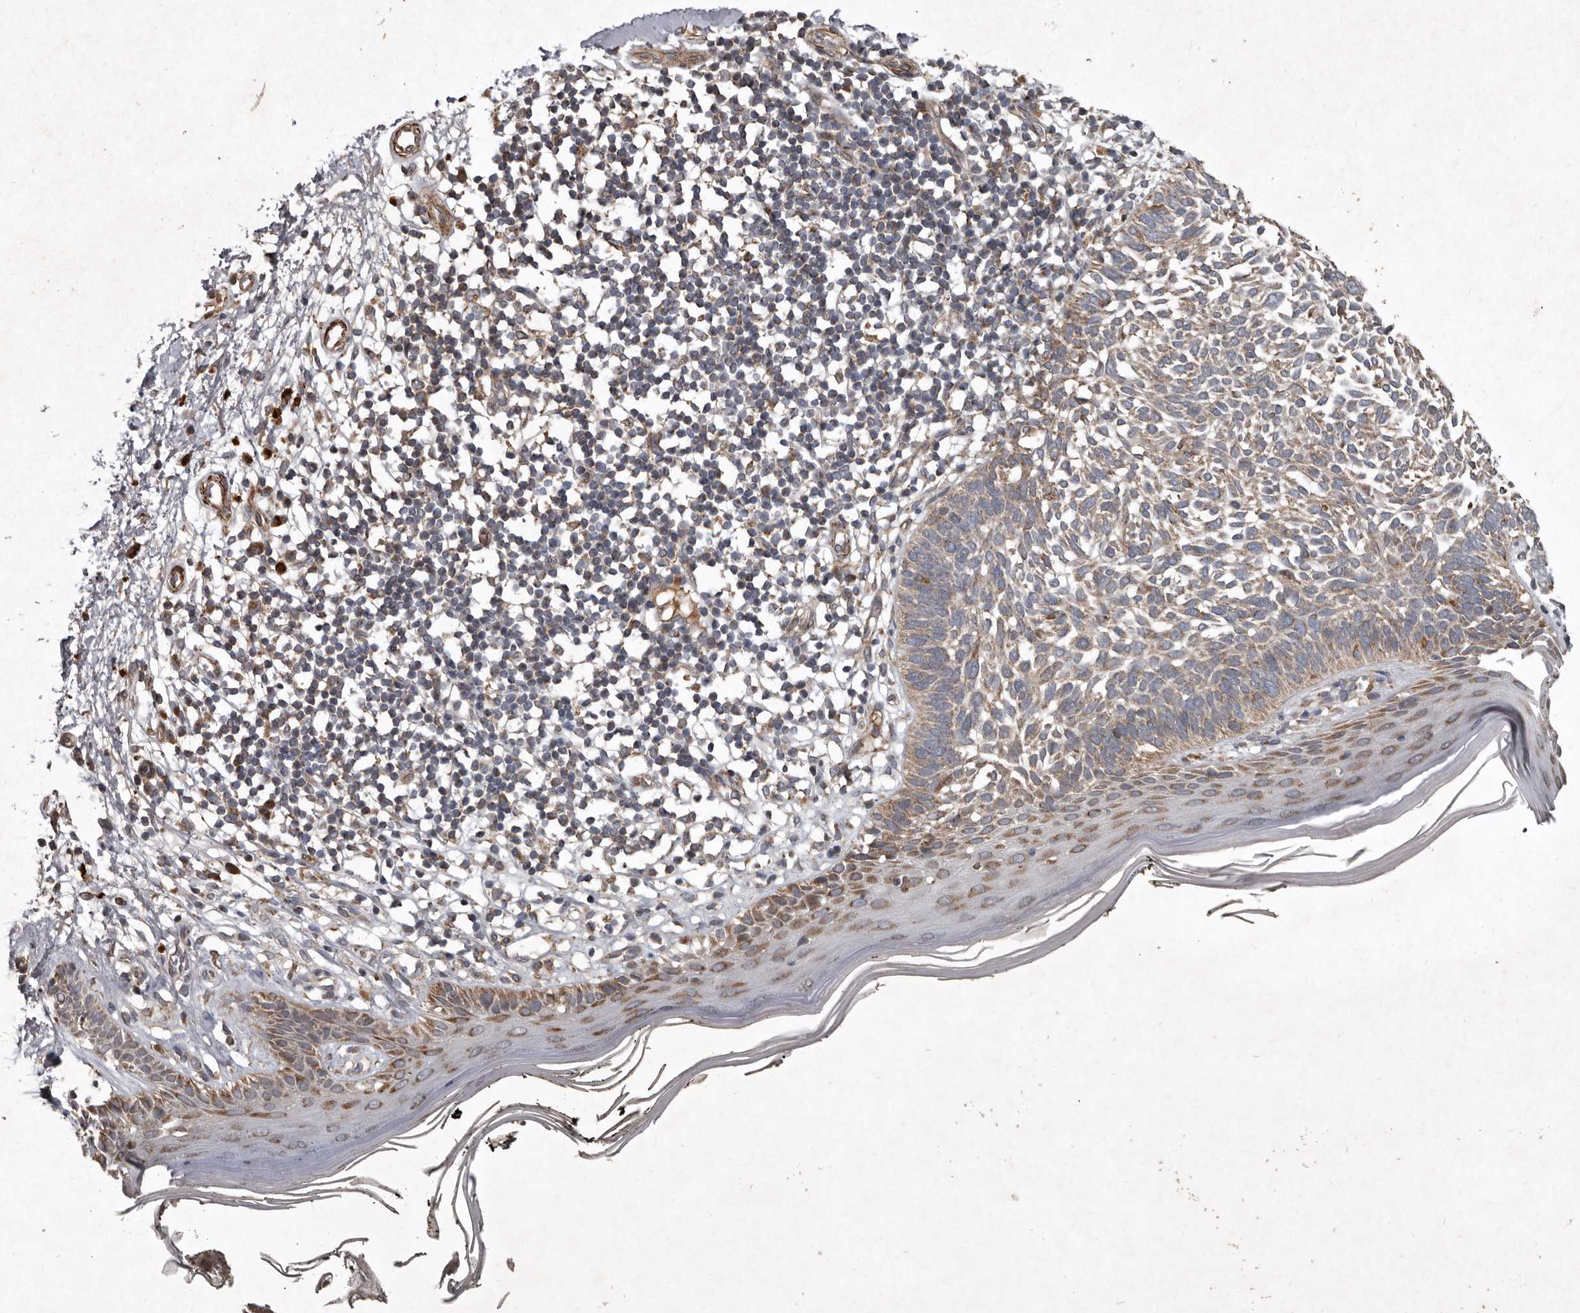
{"staining": {"intensity": "moderate", "quantity": "25%-75%", "location": "cytoplasmic/membranous"}, "tissue": "skin cancer", "cell_type": "Tumor cells", "image_type": "cancer", "snomed": [{"axis": "morphology", "description": "Basal cell carcinoma"}, {"axis": "topography", "description": "Skin"}], "caption": "Immunohistochemistry photomicrograph of neoplastic tissue: human skin cancer (basal cell carcinoma) stained using immunohistochemistry exhibits medium levels of moderate protein expression localized specifically in the cytoplasmic/membranous of tumor cells, appearing as a cytoplasmic/membranous brown color.", "gene": "MRPS15", "patient": {"sex": "female", "age": 64}}